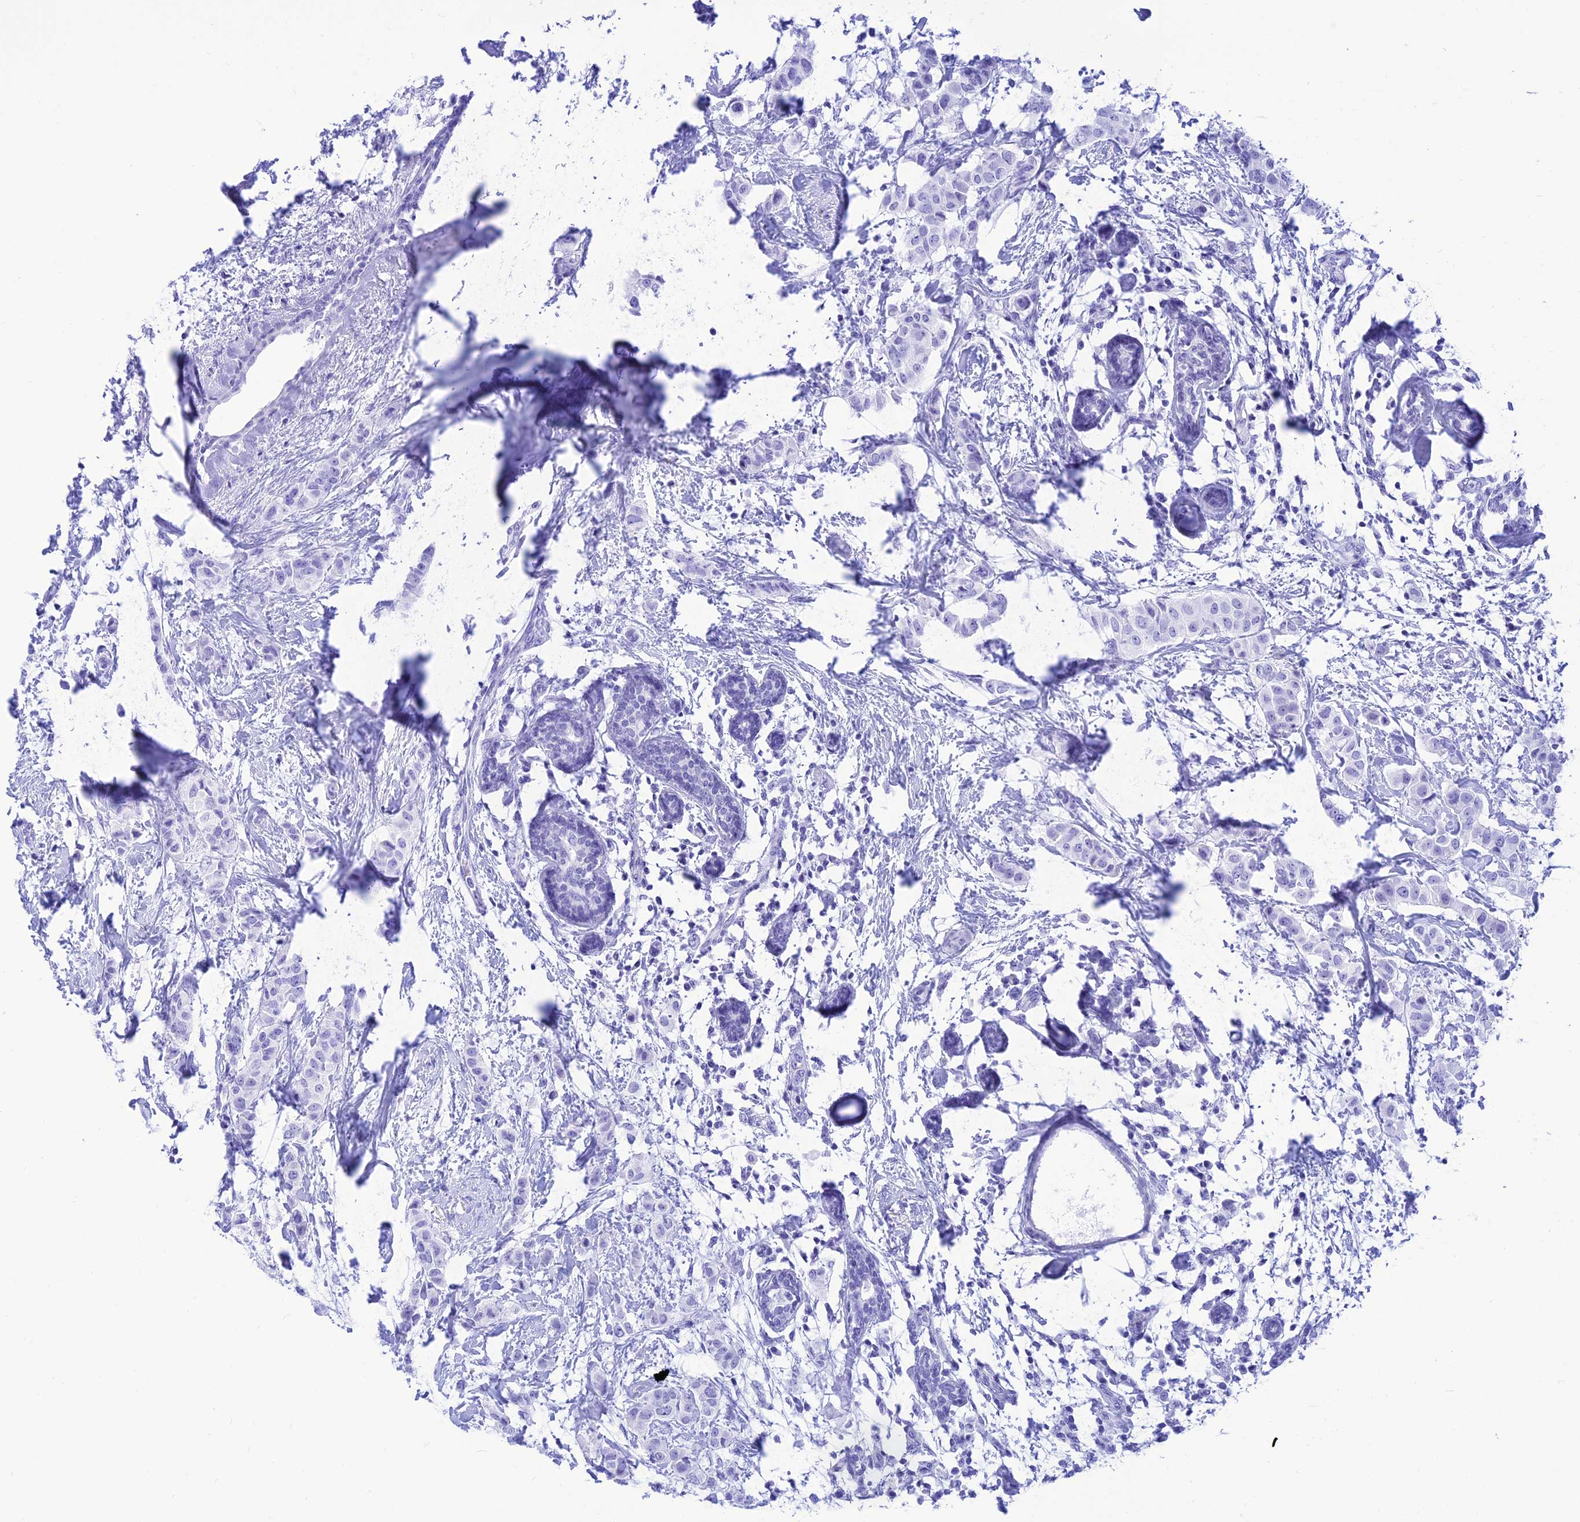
{"staining": {"intensity": "negative", "quantity": "none", "location": "none"}, "tissue": "breast cancer", "cell_type": "Tumor cells", "image_type": "cancer", "snomed": [{"axis": "morphology", "description": "Duct carcinoma"}, {"axis": "topography", "description": "Breast"}], "caption": "High magnification brightfield microscopy of breast cancer stained with DAB (3,3'-diaminobenzidine) (brown) and counterstained with hematoxylin (blue): tumor cells show no significant positivity.", "gene": "PRNP", "patient": {"sex": "female", "age": 40}}